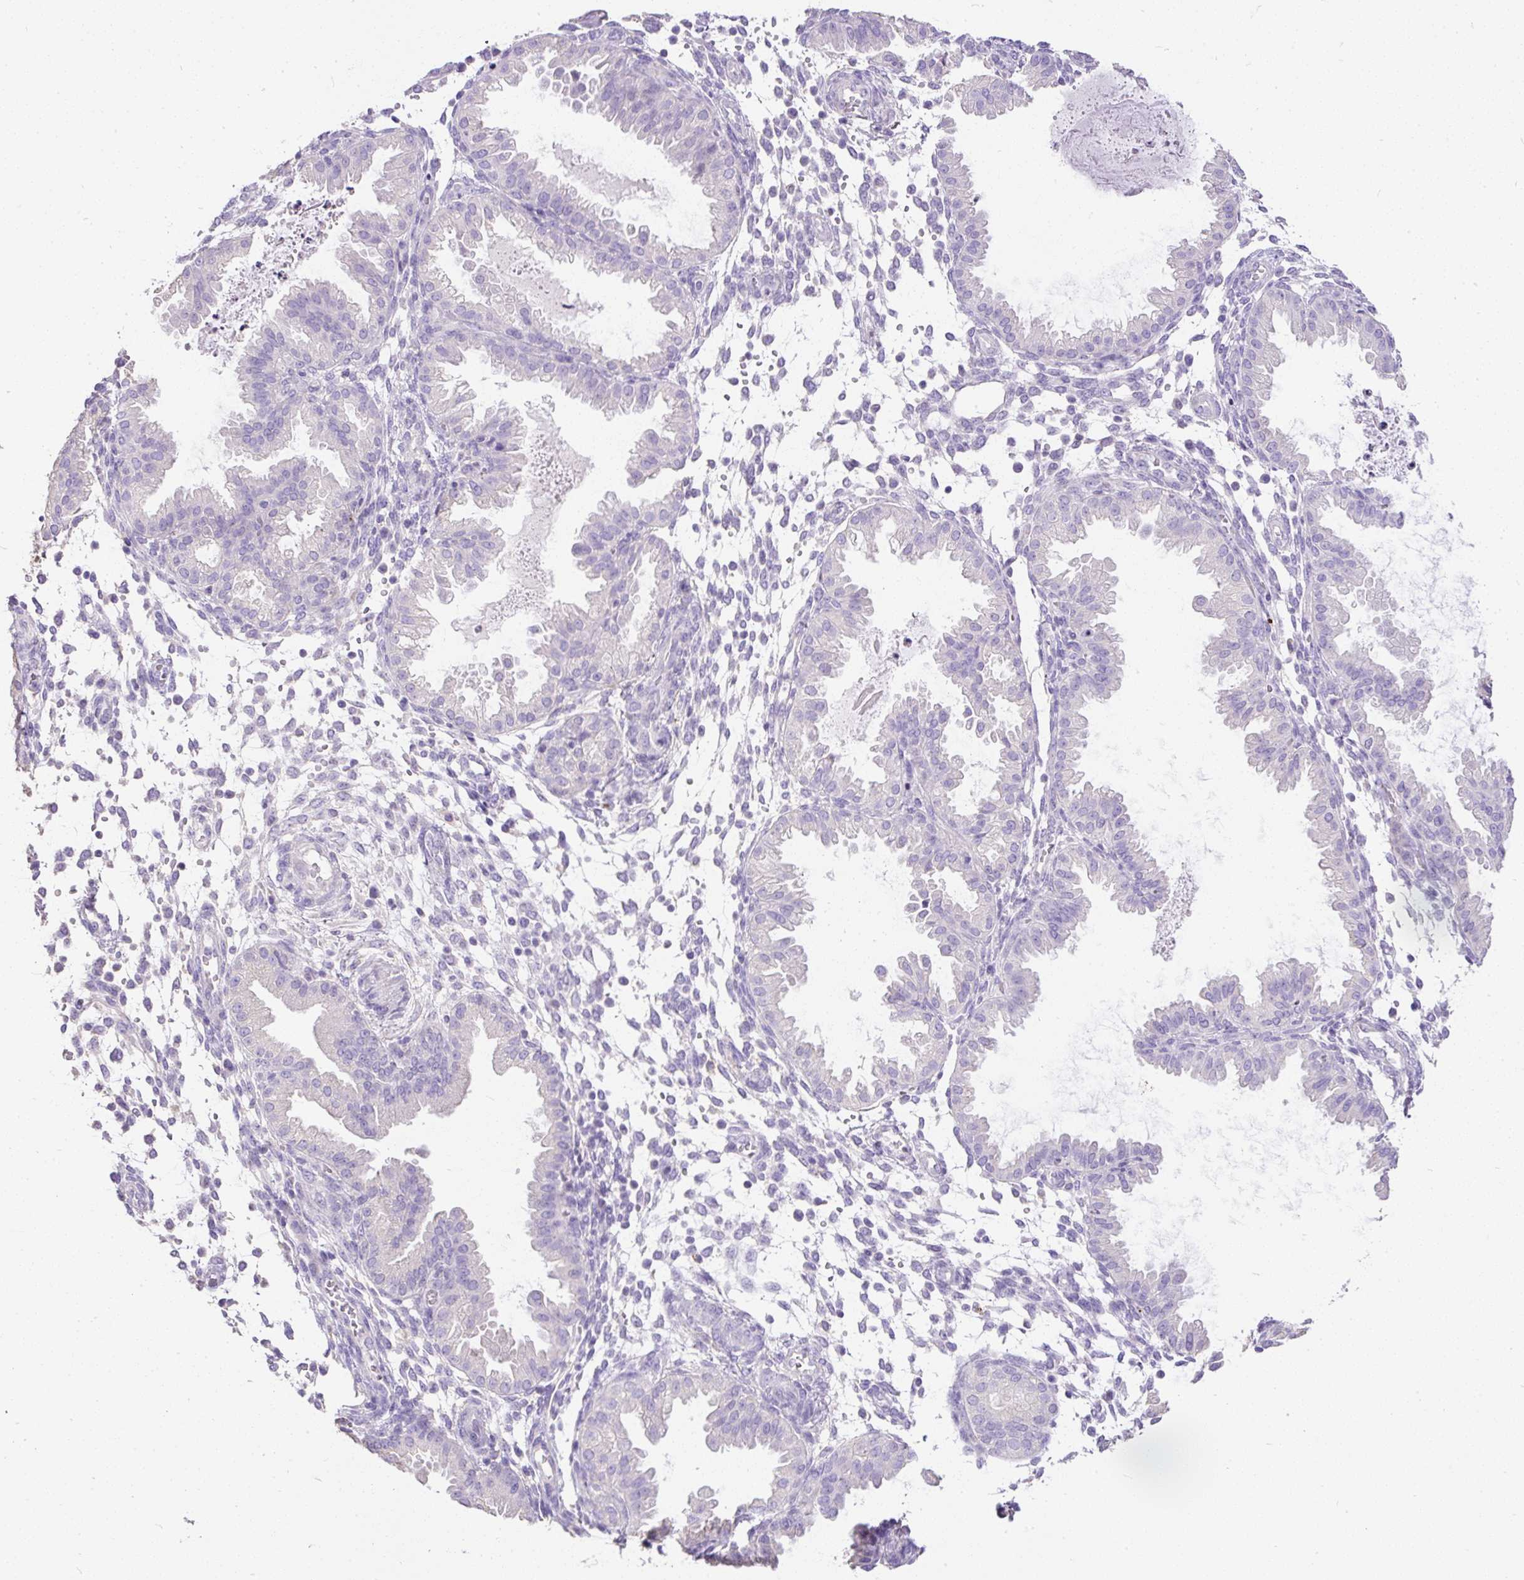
{"staining": {"intensity": "negative", "quantity": "none", "location": "none"}, "tissue": "endometrium", "cell_type": "Cells in endometrial stroma", "image_type": "normal", "snomed": [{"axis": "morphology", "description": "Normal tissue, NOS"}, {"axis": "topography", "description": "Endometrium"}], "caption": "Image shows no significant protein staining in cells in endometrial stroma of benign endometrium. (Stains: DAB (3,3'-diaminobenzidine) IHC with hematoxylin counter stain, Microscopy: brightfield microscopy at high magnification).", "gene": "GBX1", "patient": {"sex": "female", "age": 33}}